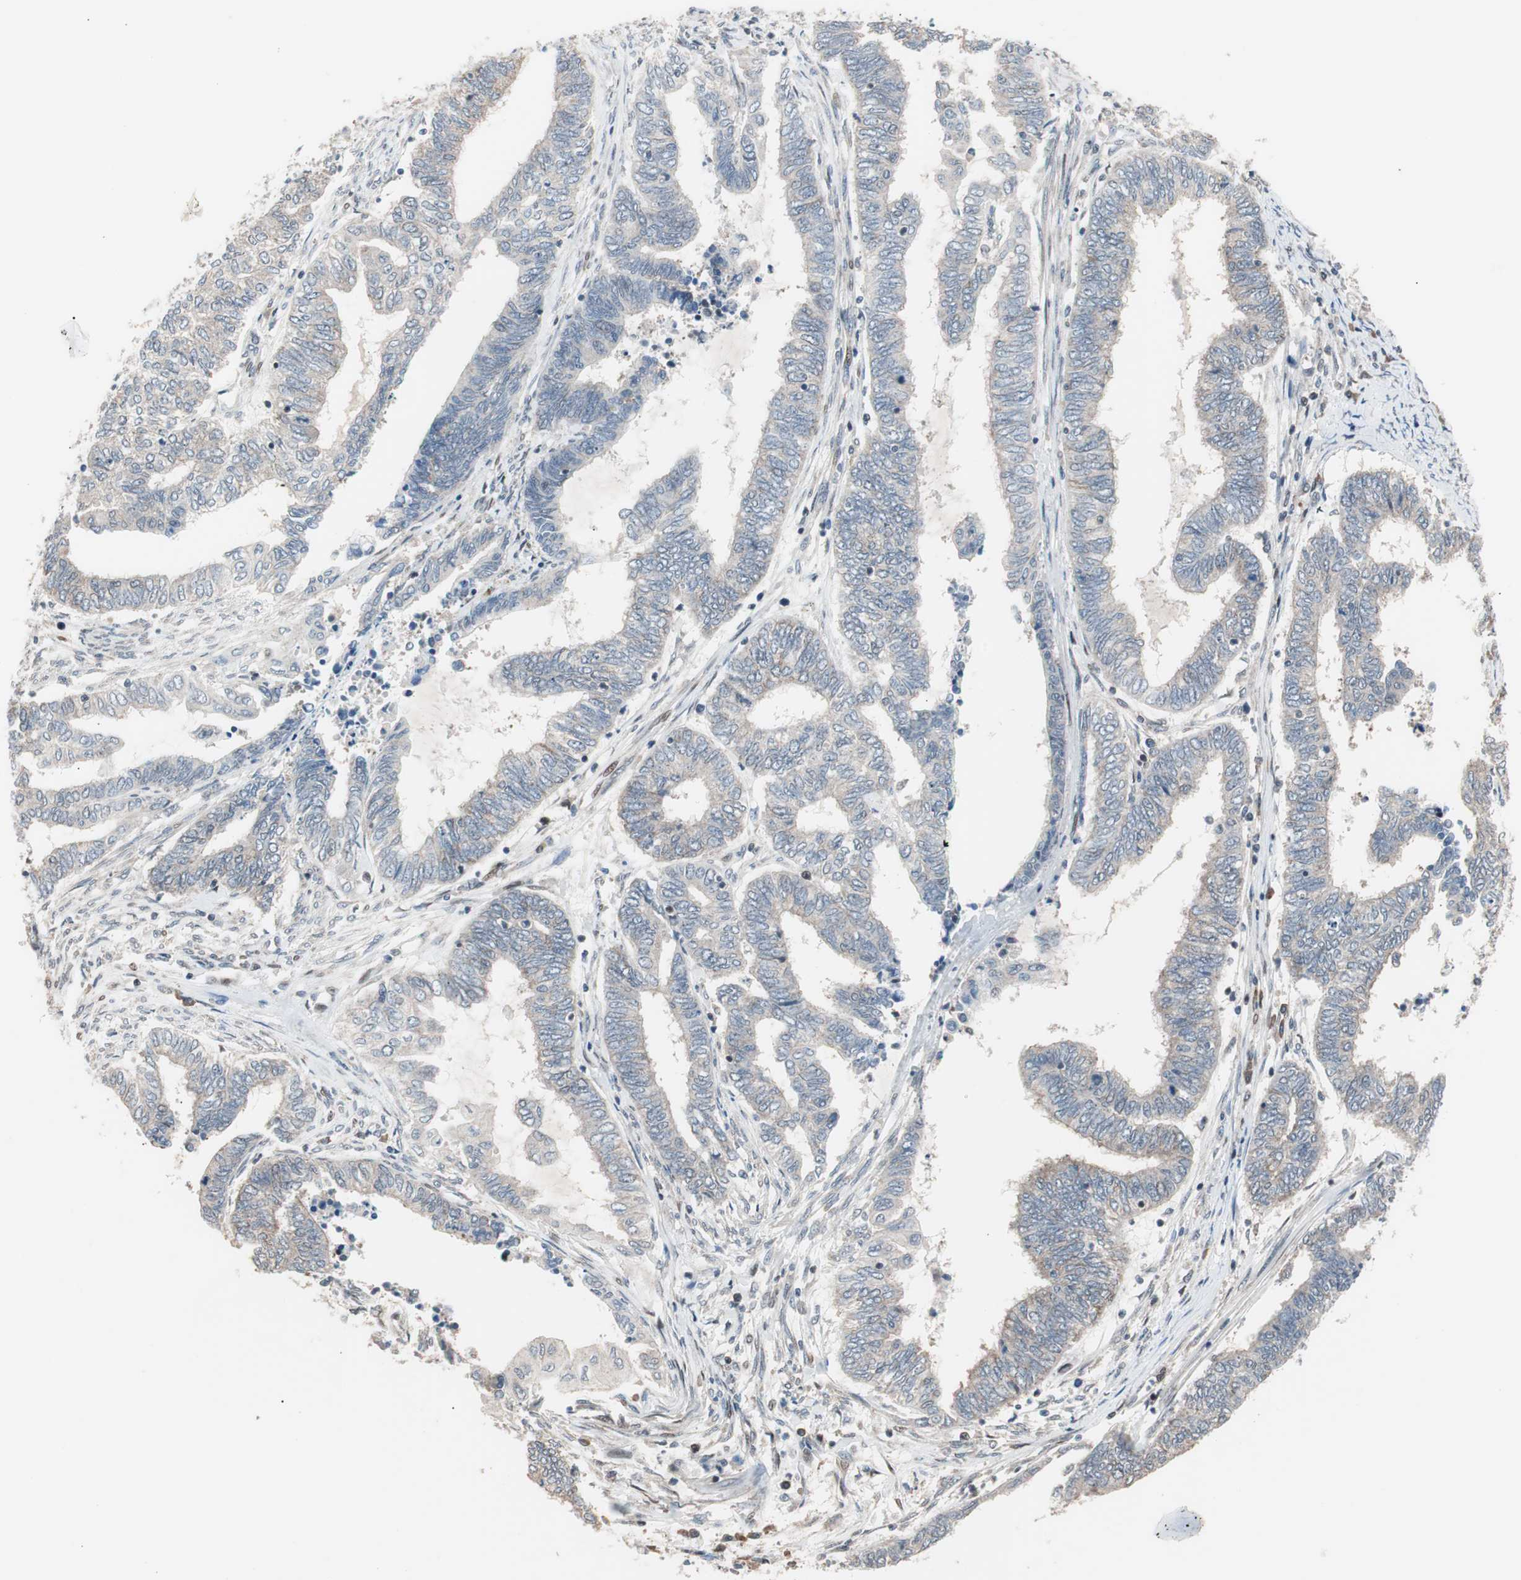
{"staining": {"intensity": "negative", "quantity": "none", "location": "none"}, "tissue": "endometrial cancer", "cell_type": "Tumor cells", "image_type": "cancer", "snomed": [{"axis": "morphology", "description": "Adenocarcinoma, NOS"}, {"axis": "topography", "description": "Uterus"}, {"axis": "topography", "description": "Endometrium"}], "caption": "A high-resolution image shows immunohistochemistry staining of endometrial cancer (adenocarcinoma), which exhibits no significant staining in tumor cells.", "gene": "POLH", "patient": {"sex": "female", "age": 70}}